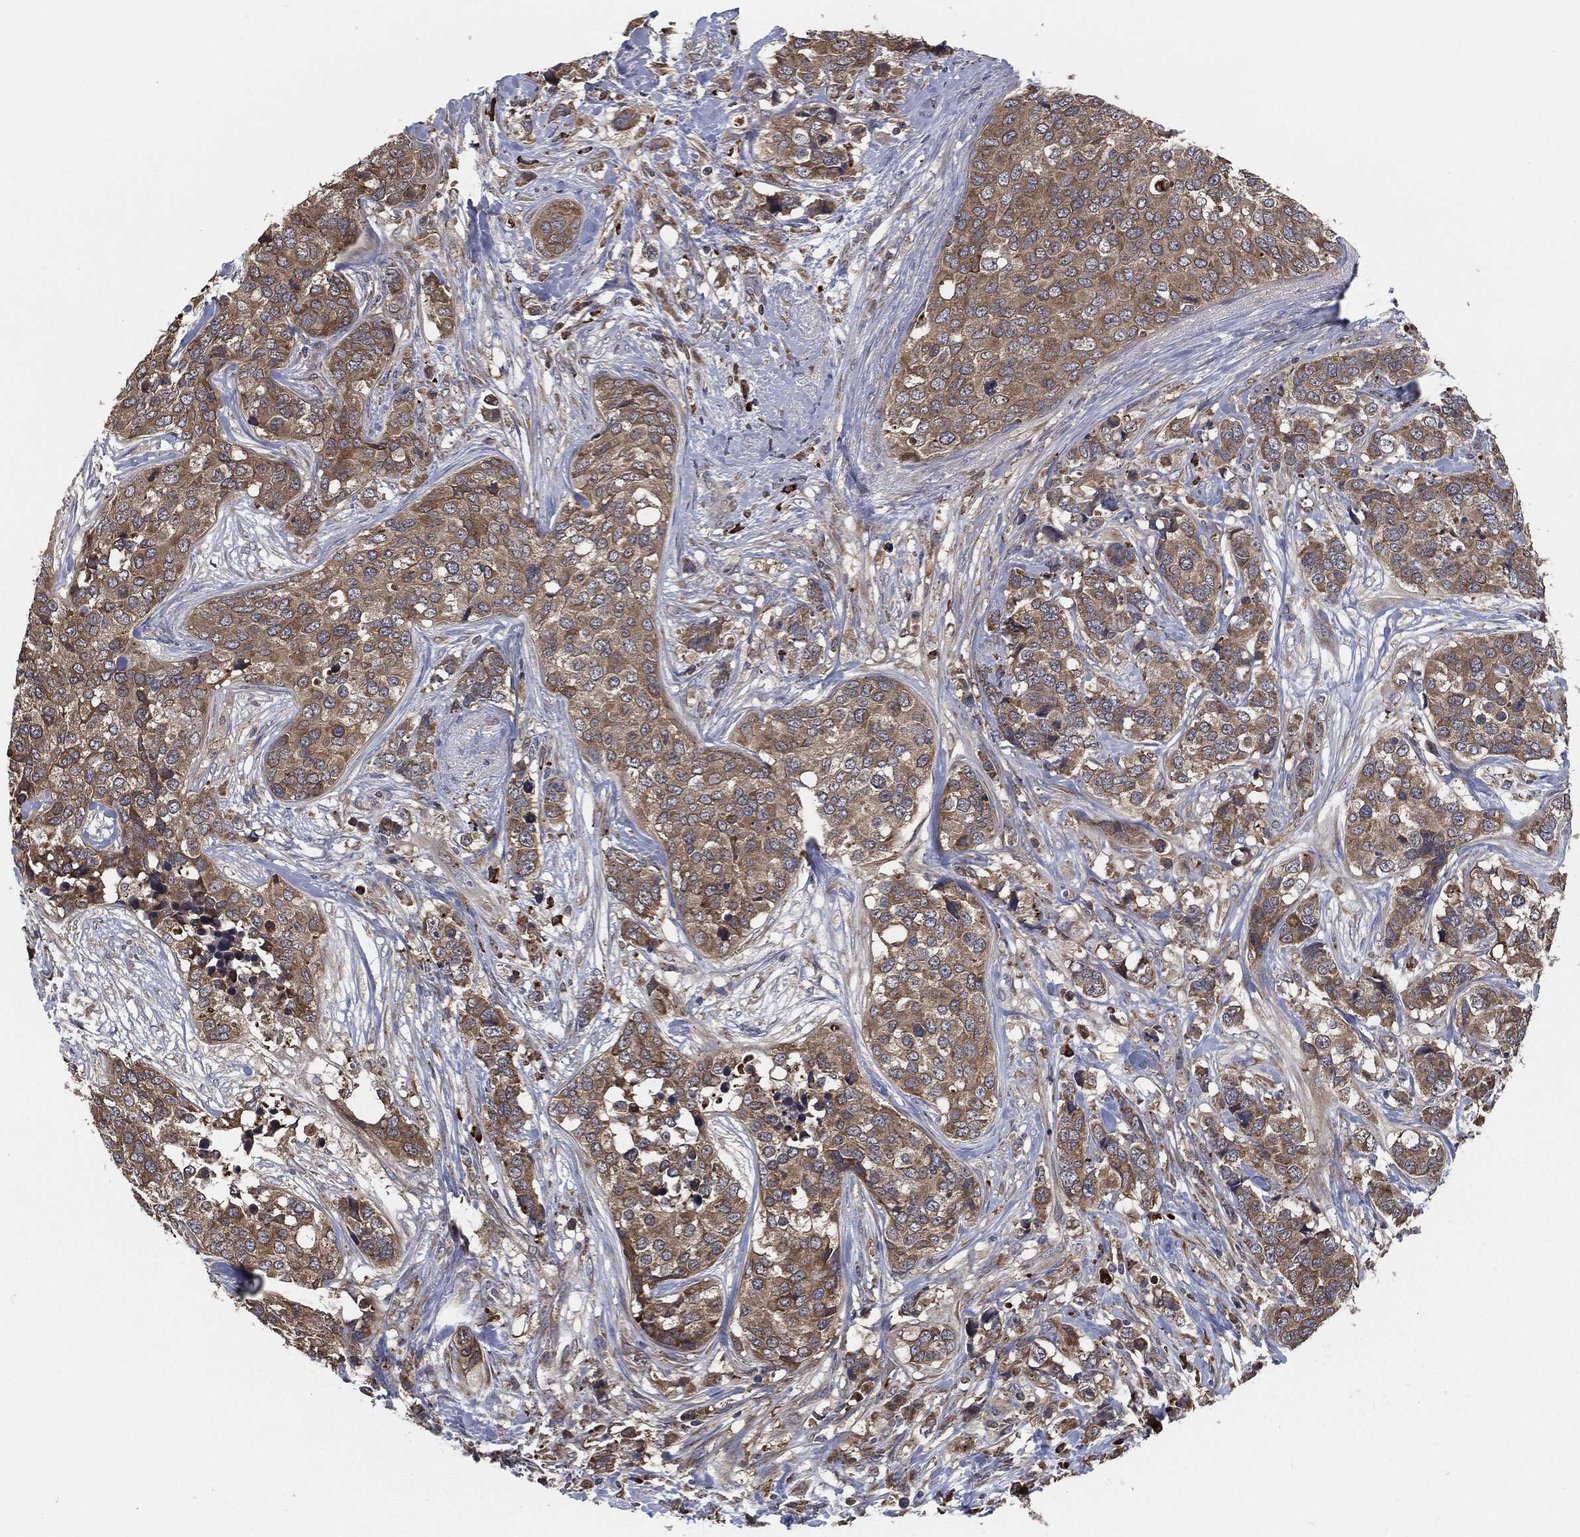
{"staining": {"intensity": "moderate", "quantity": ">75%", "location": "cytoplasmic/membranous"}, "tissue": "breast cancer", "cell_type": "Tumor cells", "image_type": "cancer", "snomed": [{"axis": "morphology", "description": "Lobular carcinoma"}, {"axis": "topography", "description": "Breast"}], "caption": "Immunohistochemistry (IHC) histopathology image of neoplastic tissue: human breast cancer (lobular carcinoma) stained using immunohistochemistry reveals medium levels of moderate protein expression localized specifically in the cytoplasmic/membranous of tumor cells, appearing as a cytoplasmic/membranous brown color.", "gene": "PRDX4", "patient": {"sex": "female", "age": 59}}